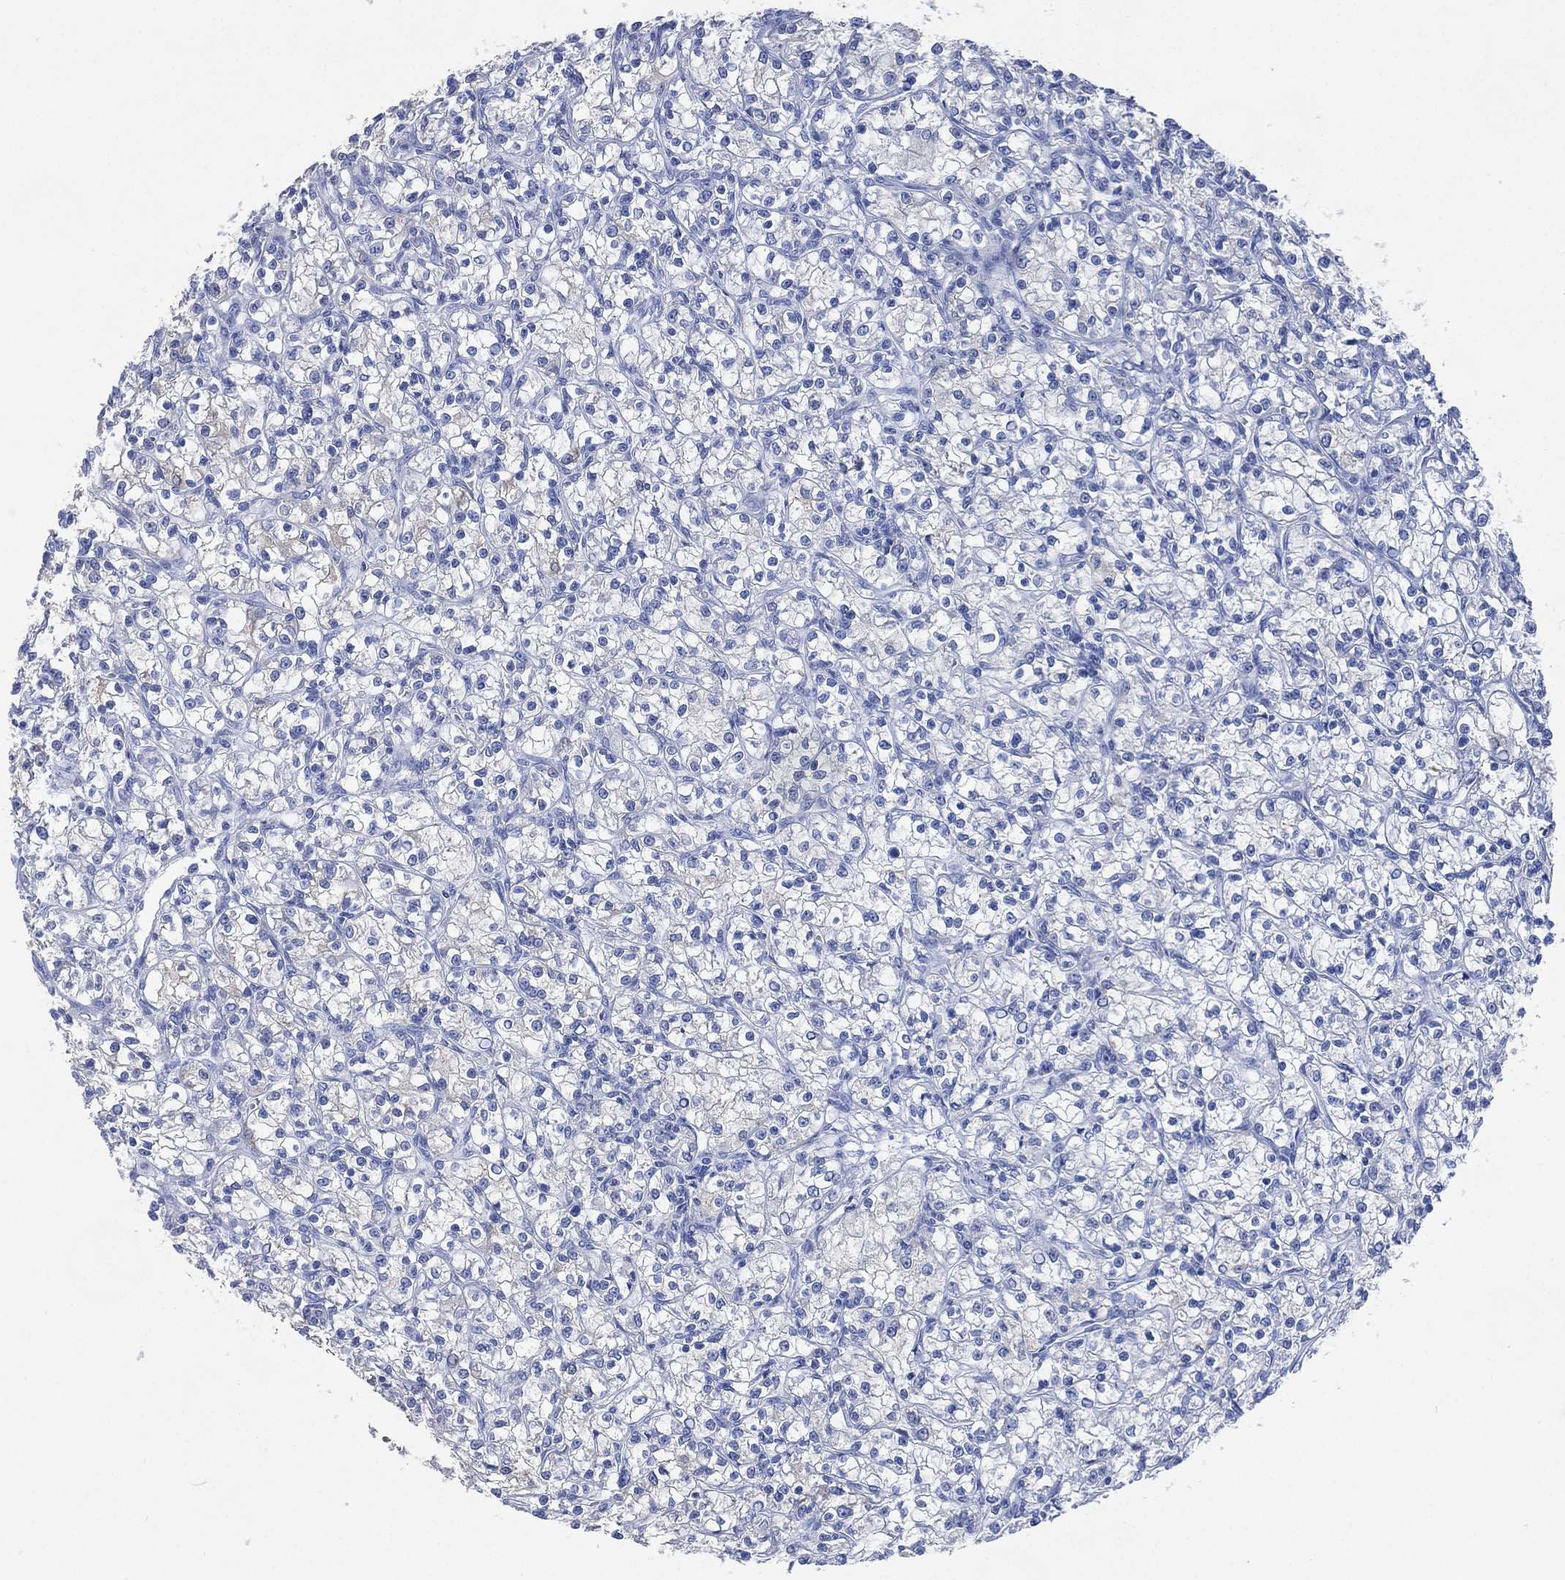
{"staining": {"intensity": "negative", "quantity": "none", "location": "none"}, "tissue": "renal cancer", "cell_type": "Tumor cells", "image_type": "cancer", "snomed": [{"axis": "morphology", "description": "Adenocarcinoma, NOS"}, {"axis": "topography", "description": "Kidney"}], "caption": "Immunohistochemistry photomicrograph of neoplastic tissue: human renal cancer (adenocarcinoma) stained with DAB (3,3'-diaminobenzidine) shows no significant protein positivity in tumor cells.", "gene": "FMO1", "patient": {"sex": "female", "age": 59}}